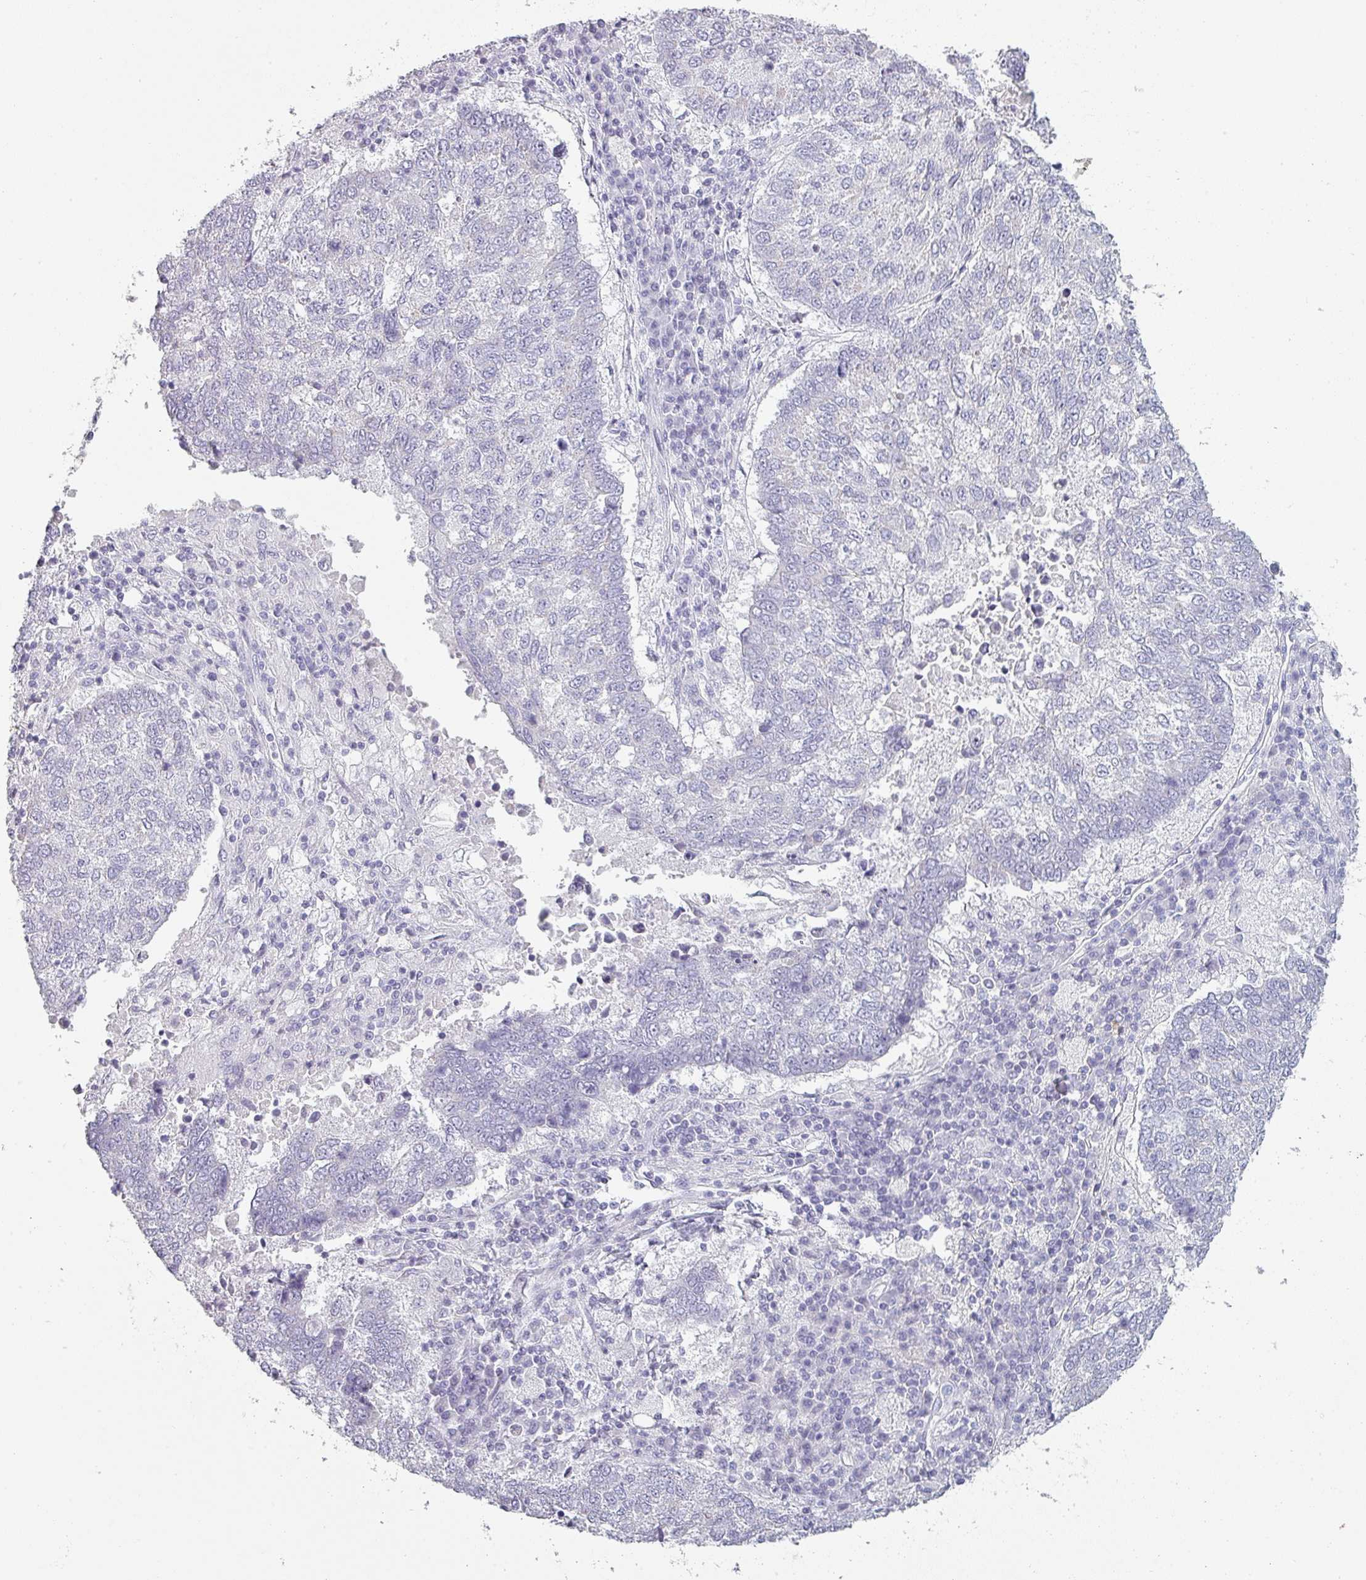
{"staining": {"intensity": "negative", "quantity": "none", "location": "none"}, "tissue": "lung cancer", "cell_type": "Tumor cells", "image_type": "cancer", "snomed": [{"axis": "morphology", "description": "Squamous cell carcinoma, NOS"}, {"axis": "topography", "description": "Lung"}], "caption": "Lung cancer stained for a protein using immunohistochemistry displays no staining tumor cells.", "gene": "SFTPA1", "patient": {"sex": "male", "age": 73}}